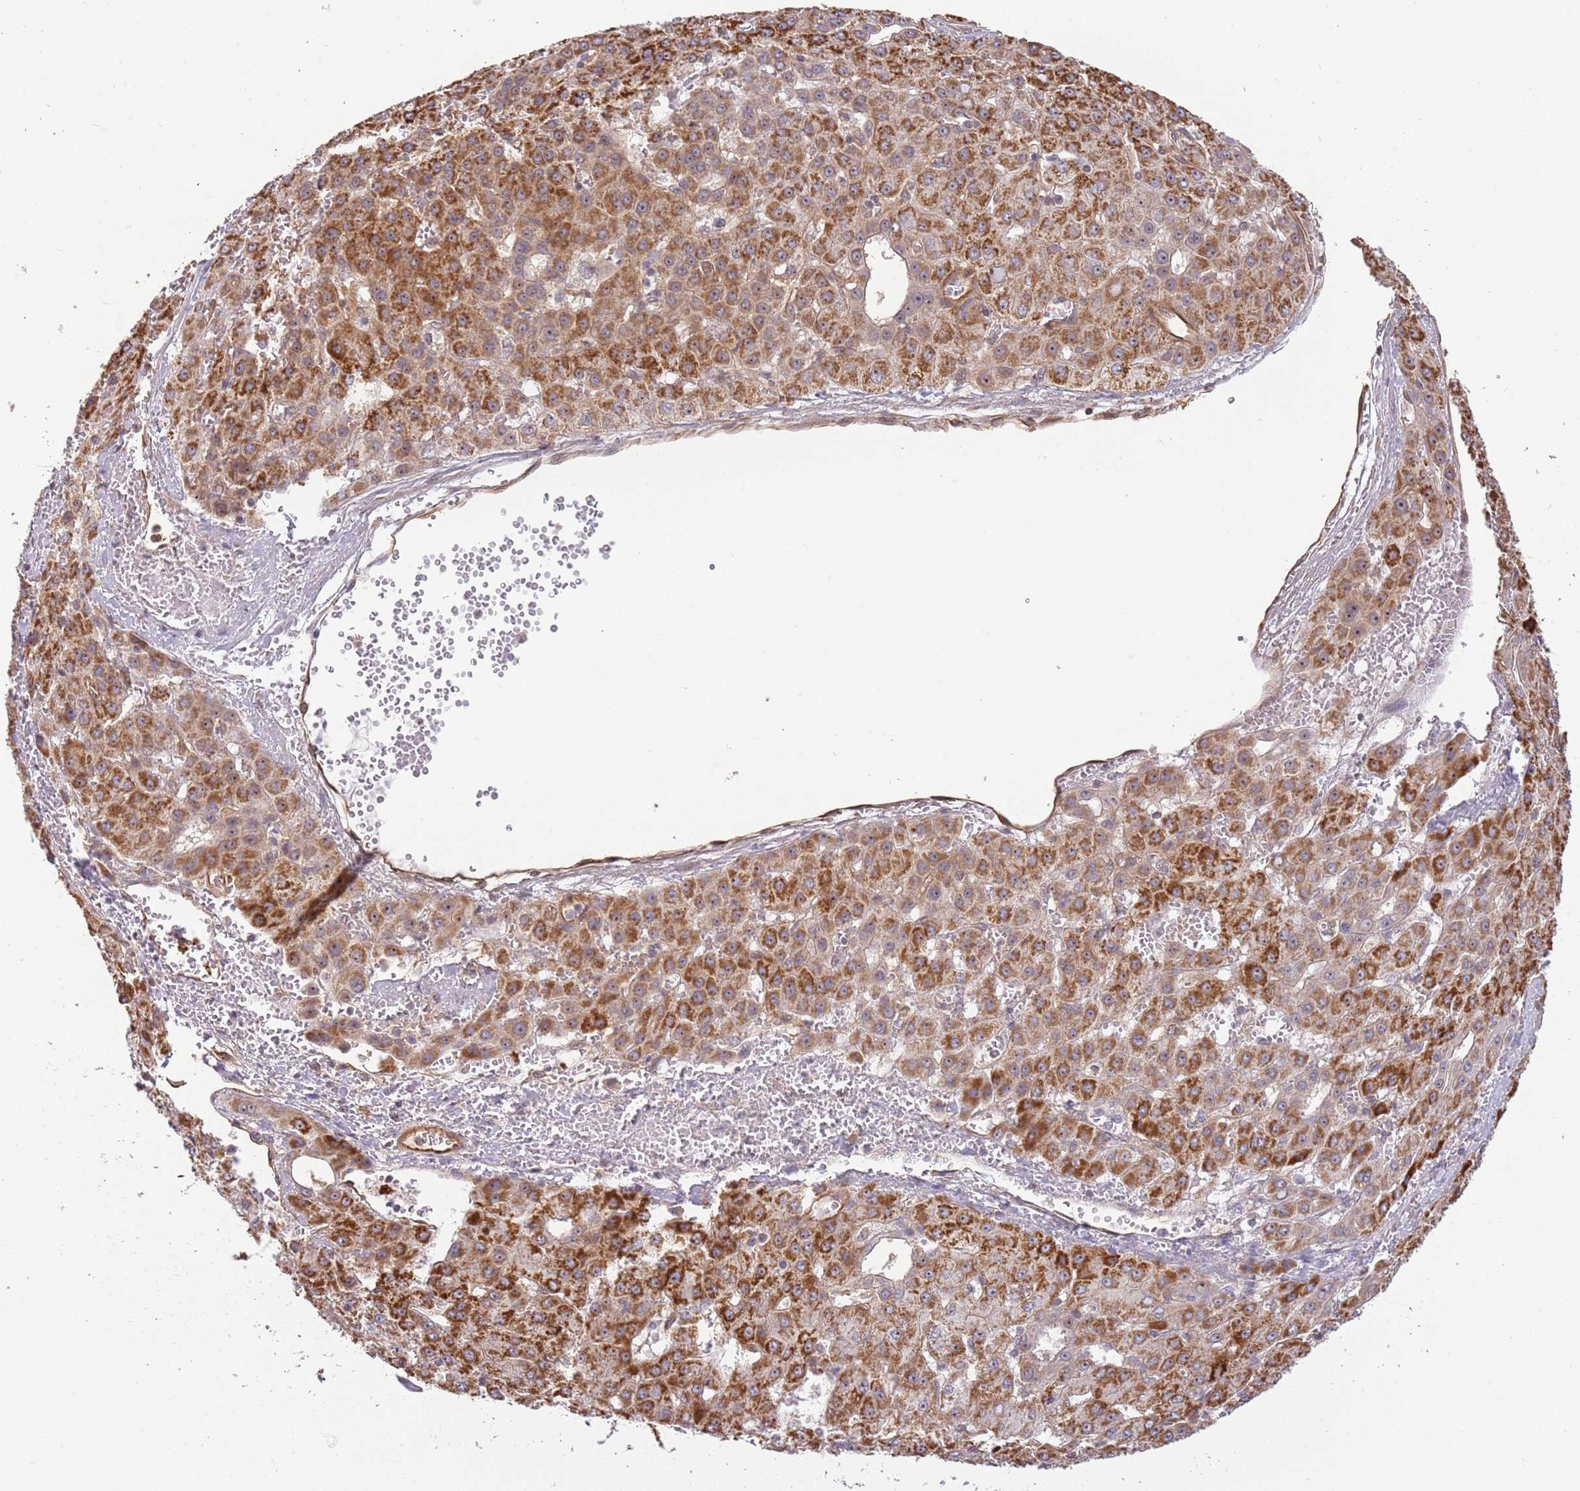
{"staining": {"intensity": "strong", "quantity": "25%-75%", "location": "cytoplasmic/membranous"}, "tissue": "liver cancer", "cell_type": "Tumor cells", "image_type": "cancer", "snomed": [{"axis": "morphology", "description": "Carcinoma, Hepatocellular, NOS"}, {"axis": "topography", "description": "Liver"}], "caption": "Immunohistochemistry photomicrograph of neoplastic tissue: human liver hepatocellular carcinoma stained using immunohistochemistry (IHC) displays high levels of strong protein expression localized specifically in the cytoplasmic/membranous of tumor cells, appearing as a cytoplasmic/membranous brown color.", "gene": "SURF2", "patient": {"sex": "male", "age": 47}}